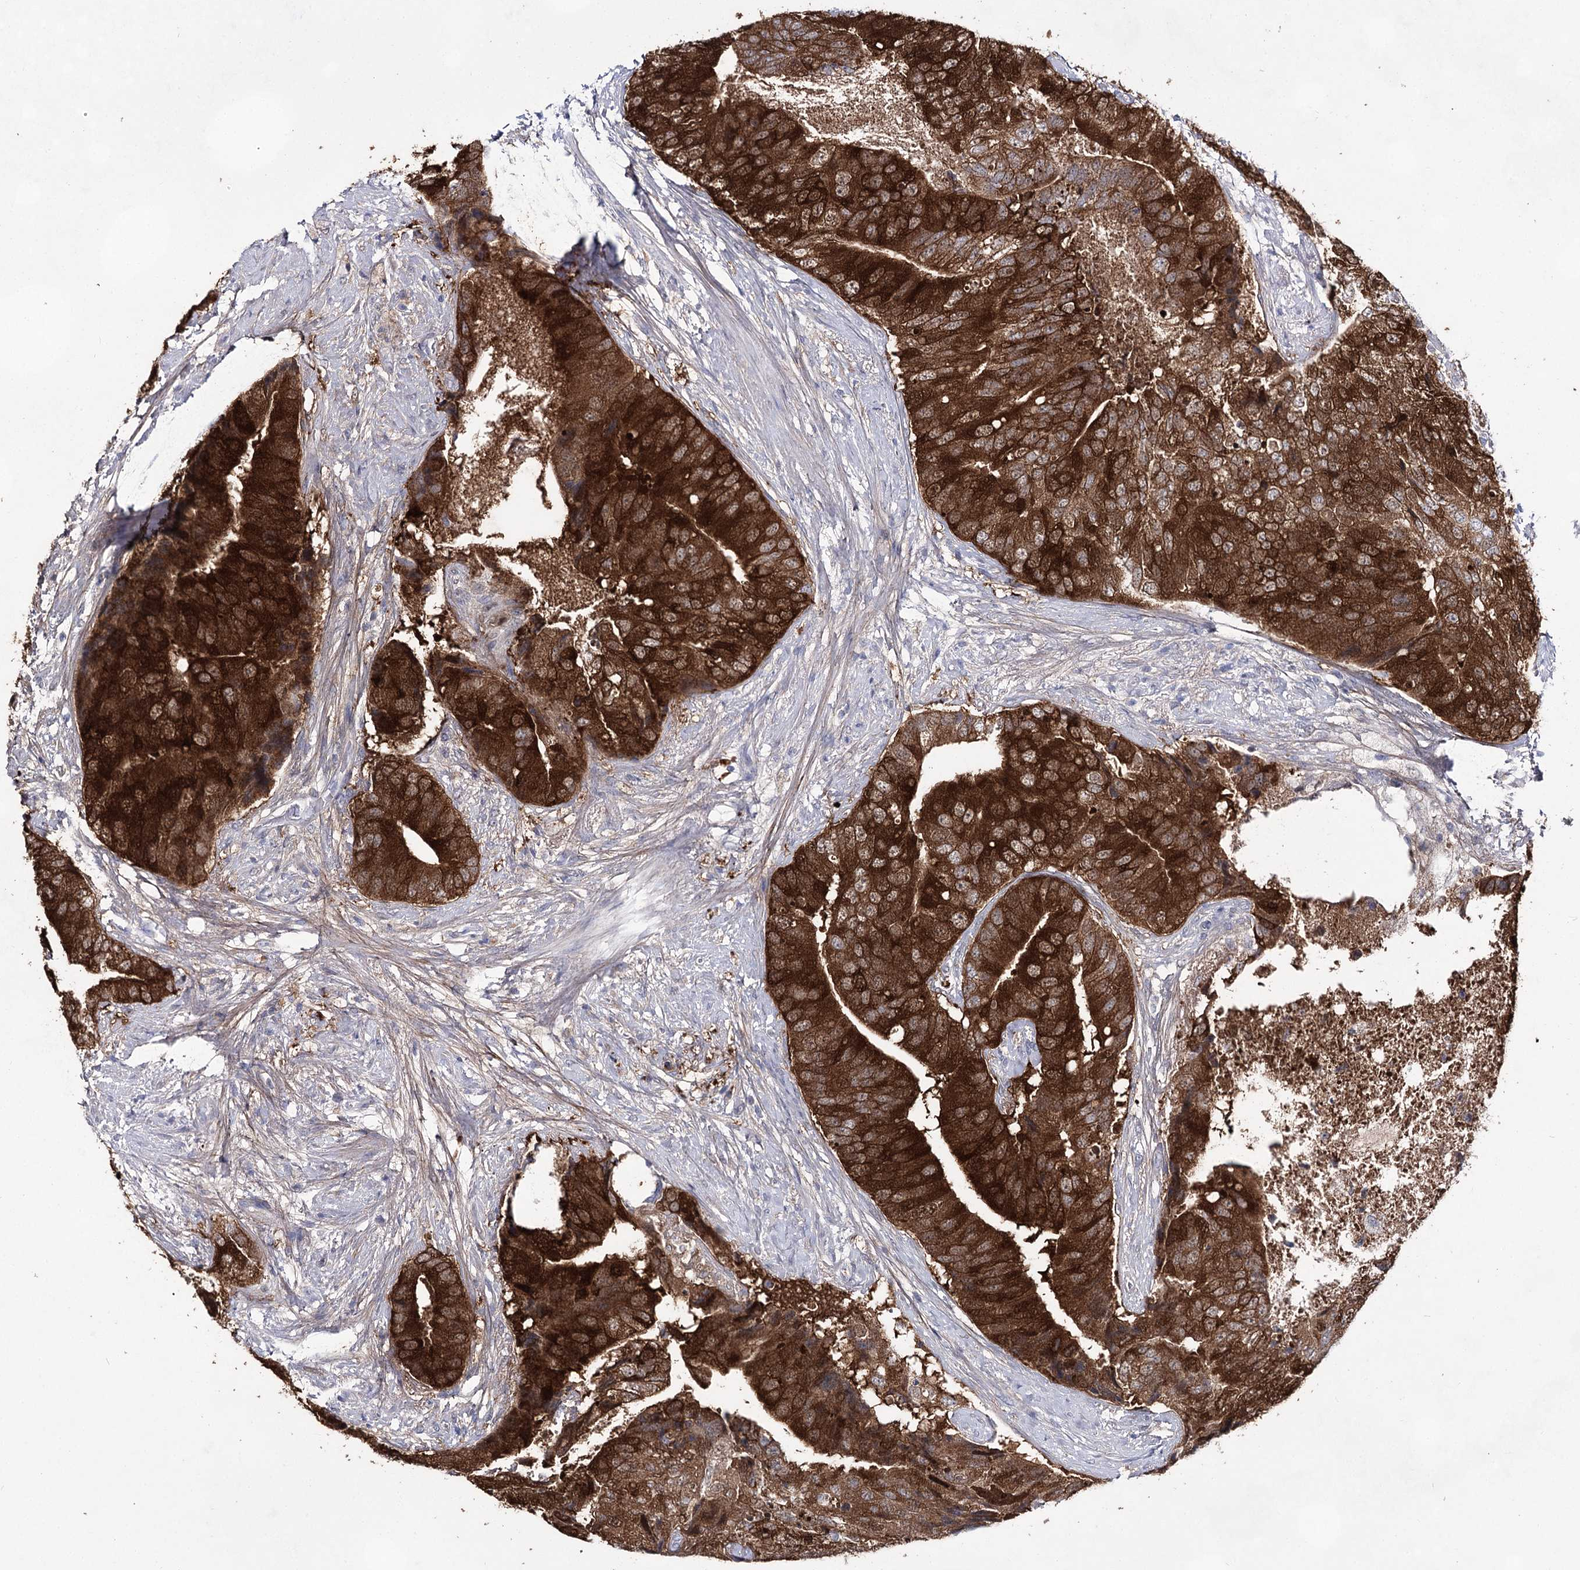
{"staining": {"intensity": "strong", "quantity": ">75%", "location": "cytoplasmic/membranous"}, "tissue": "prostate cancer", "cell_type": "Tumor cells", "image_type": "cancer", "snomed": [{"axis": "morphology", "description": "Adenocarcinoma, High grade"}, {"axis": "topography", "description": "Prostate"}], "caption": "Prostate cancer (adenocarcinoma (high-grade)) stained with a brown dye exhibits strong cytoplasmic/membranous positive expression in approximately >75% of tumor cells.", "gene": "UGDH", "patient": {"sex": "male", "age": 70}}